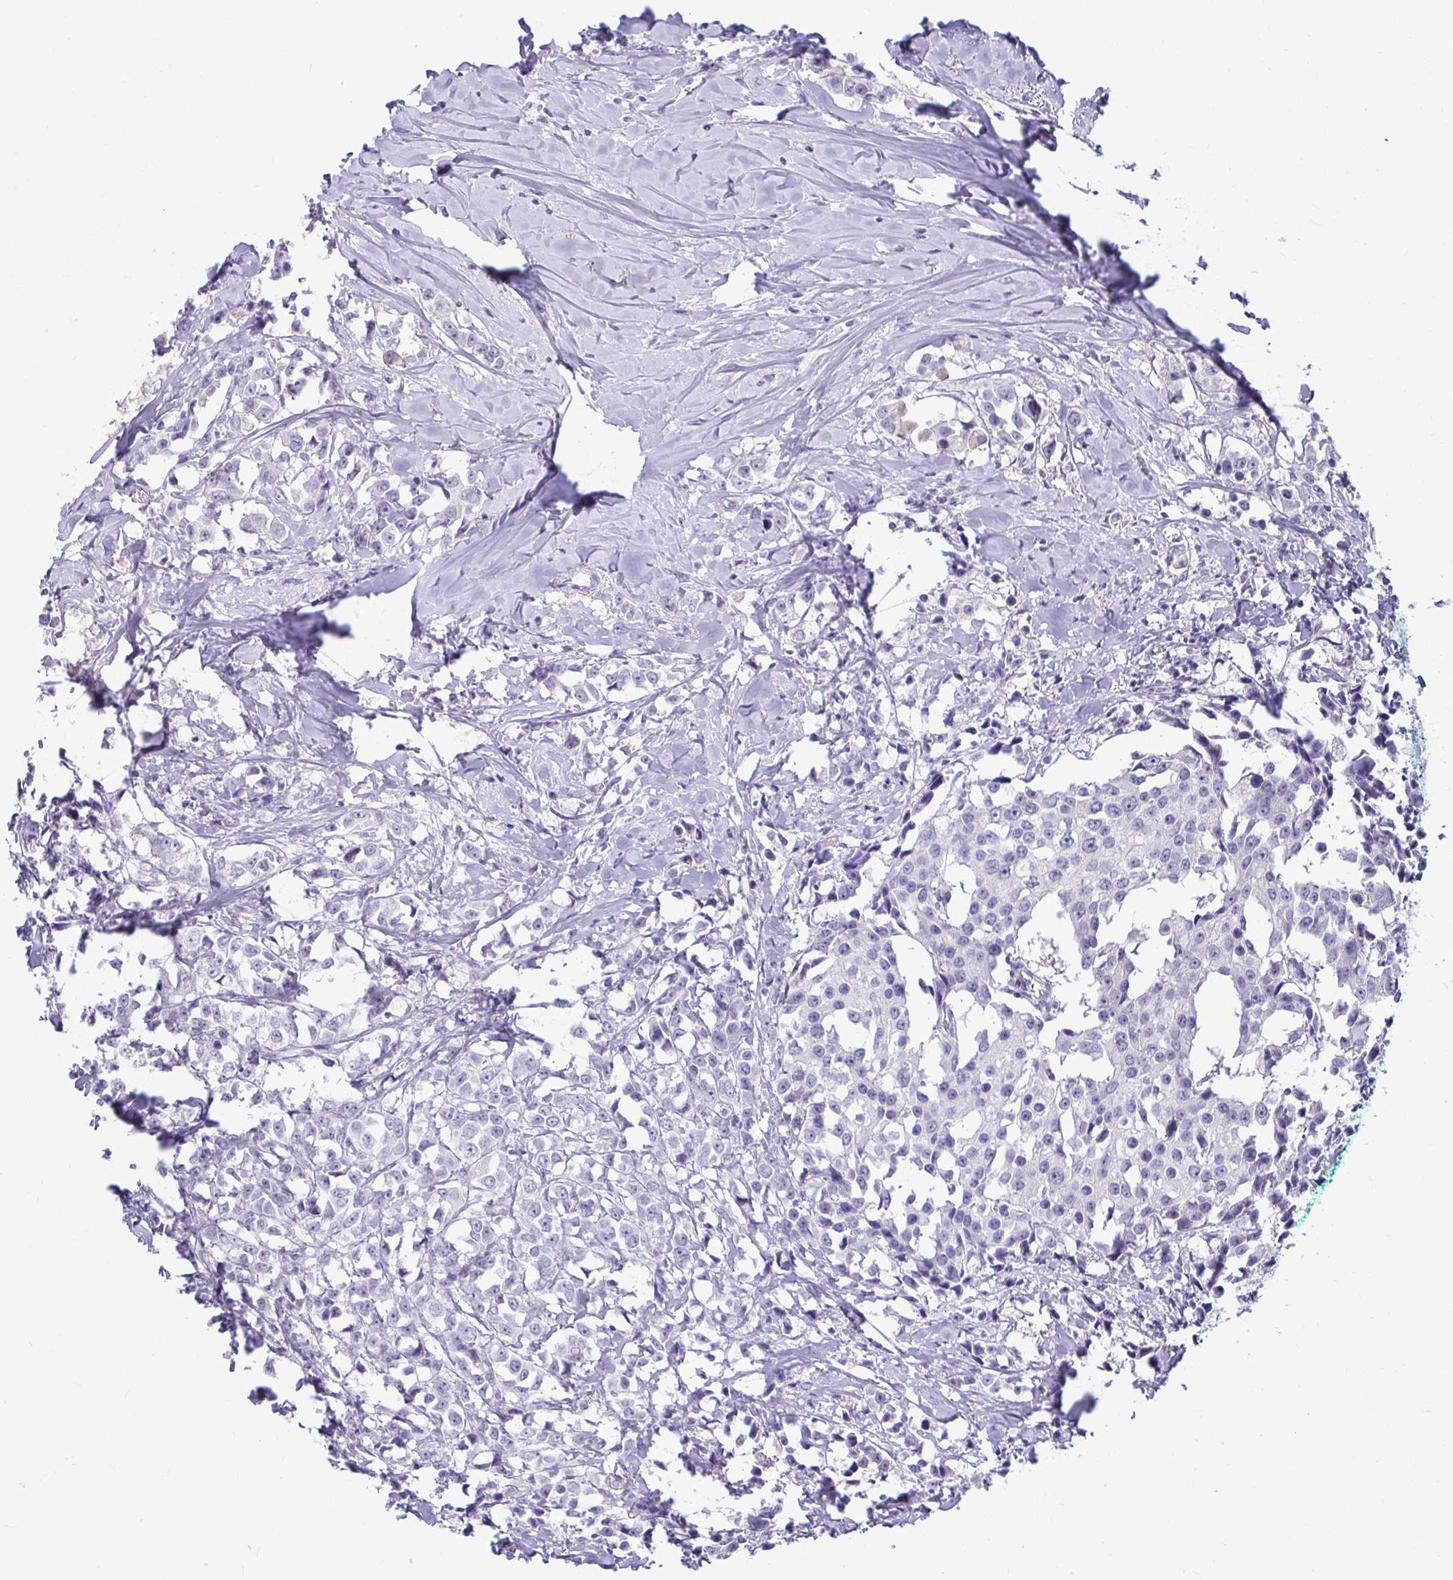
{"staining": {"intensity": "negative", "quantity": "none", "location": "none"}, "tissue": "breast cancer", "cell_type": "Tumor cells", "image_type": "cancer", "snomed": [{"axis": "morphology", "description": "Duct carcinoma"}, {"axis": "topography", "description": "Breast"}], "caption": "There is no significant expression in tumor cells of breast cancer.", "gene": "NPY", "patient": {"sex": "female", "age": 80}}